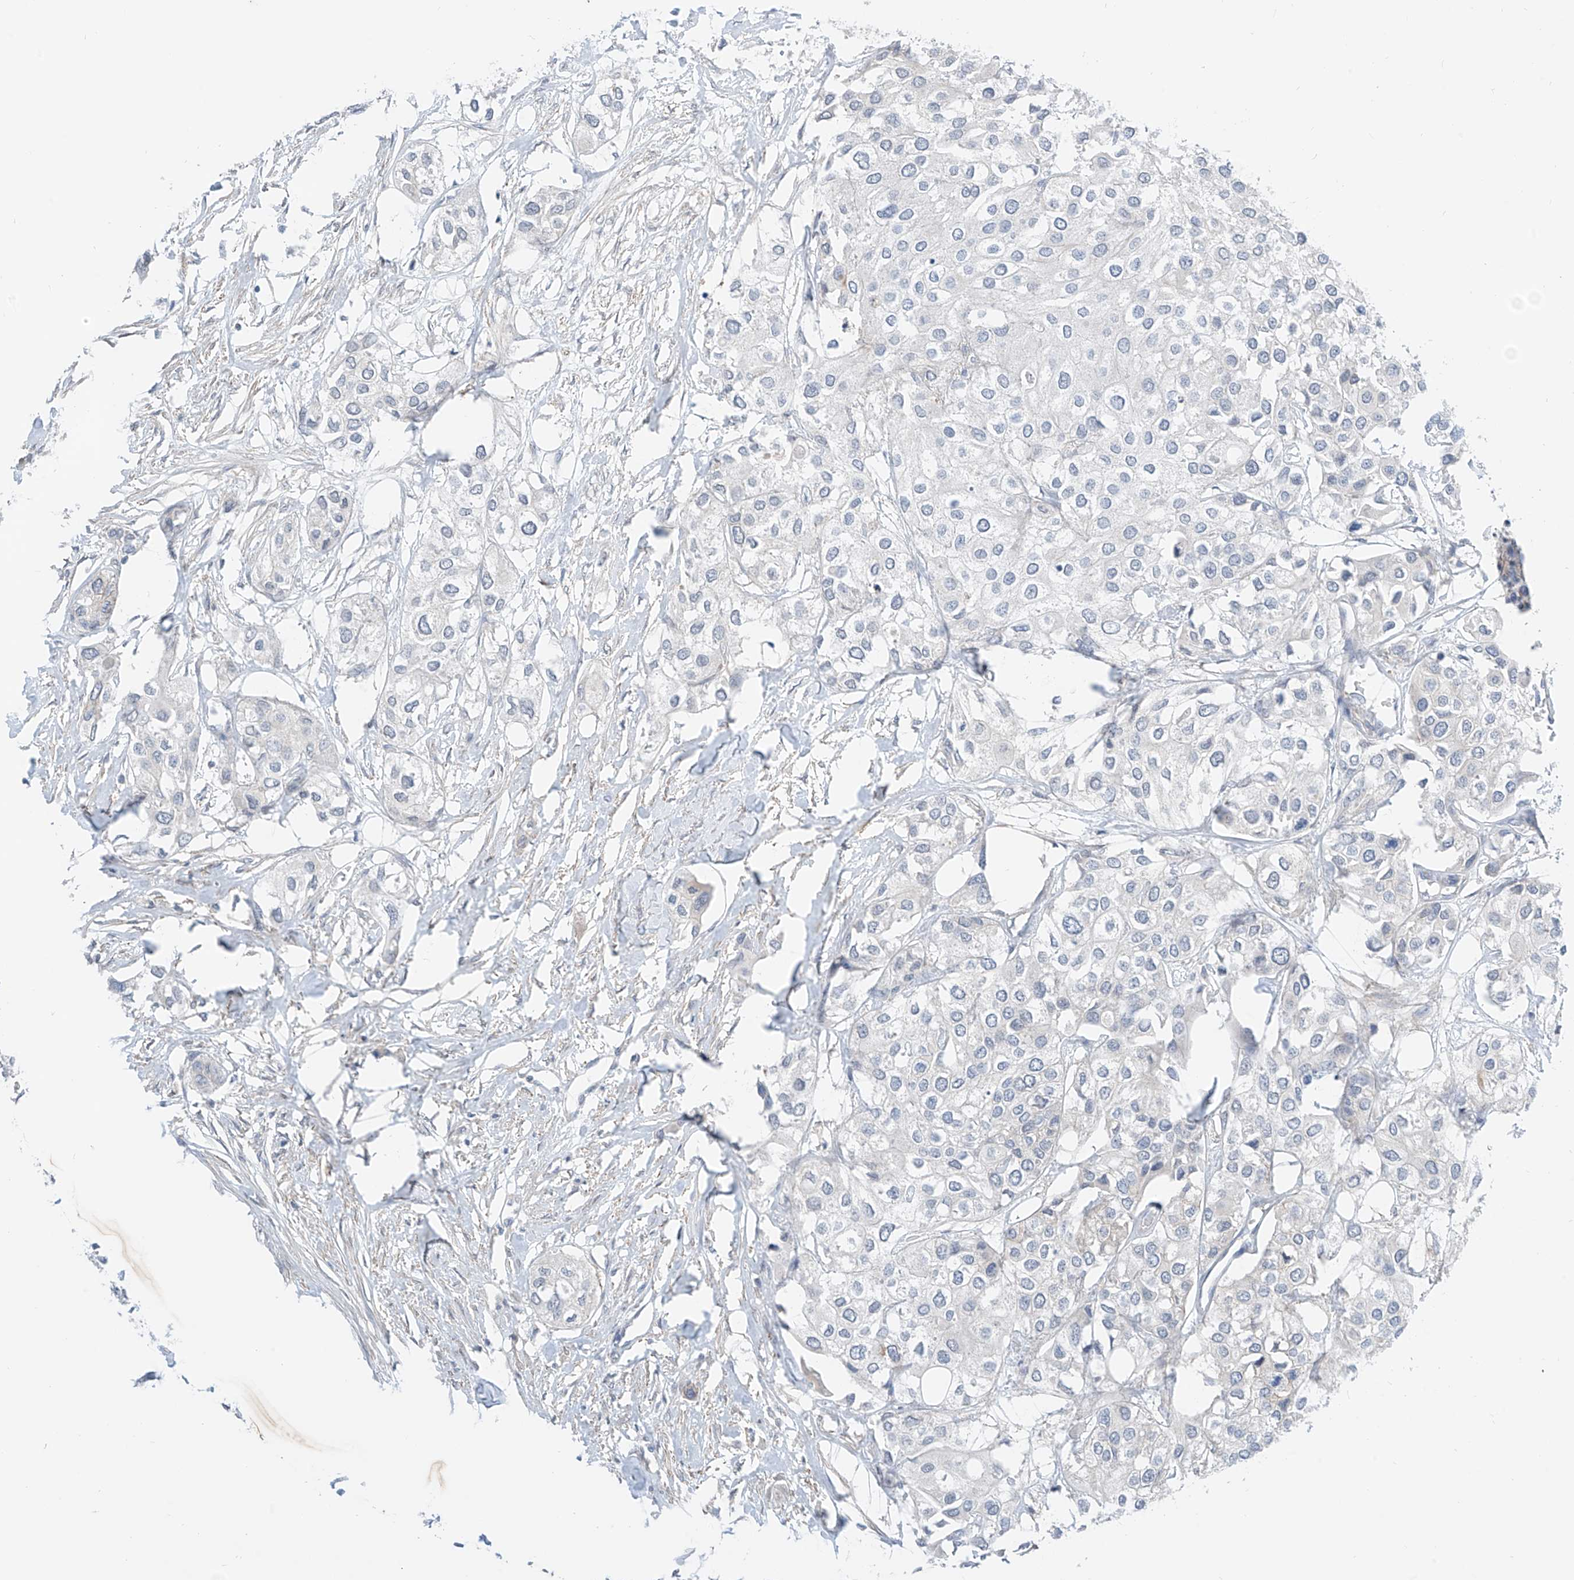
{"staining": {"intensity": "negative", "quantity": "none", "location": "none"}, "tissue": "urothelial cancer", "cell_type": "Tumor cells", "image_type": "cancer", "snomed": [{"axis": "morphology", "description": "Urothelial carcinoma, High grade"}, {"axis": "topography", "description": "Urinary bladder"}], "caption": "There is no significant staining in tumor cells of urothelial carcinoma (high-grade). The staining is performed using DAB brown chromogen with nuclei counter-stained in using hematoxylin.", "gene": "ABLIM2", "patient": {"sex": "male", "age": 64}}